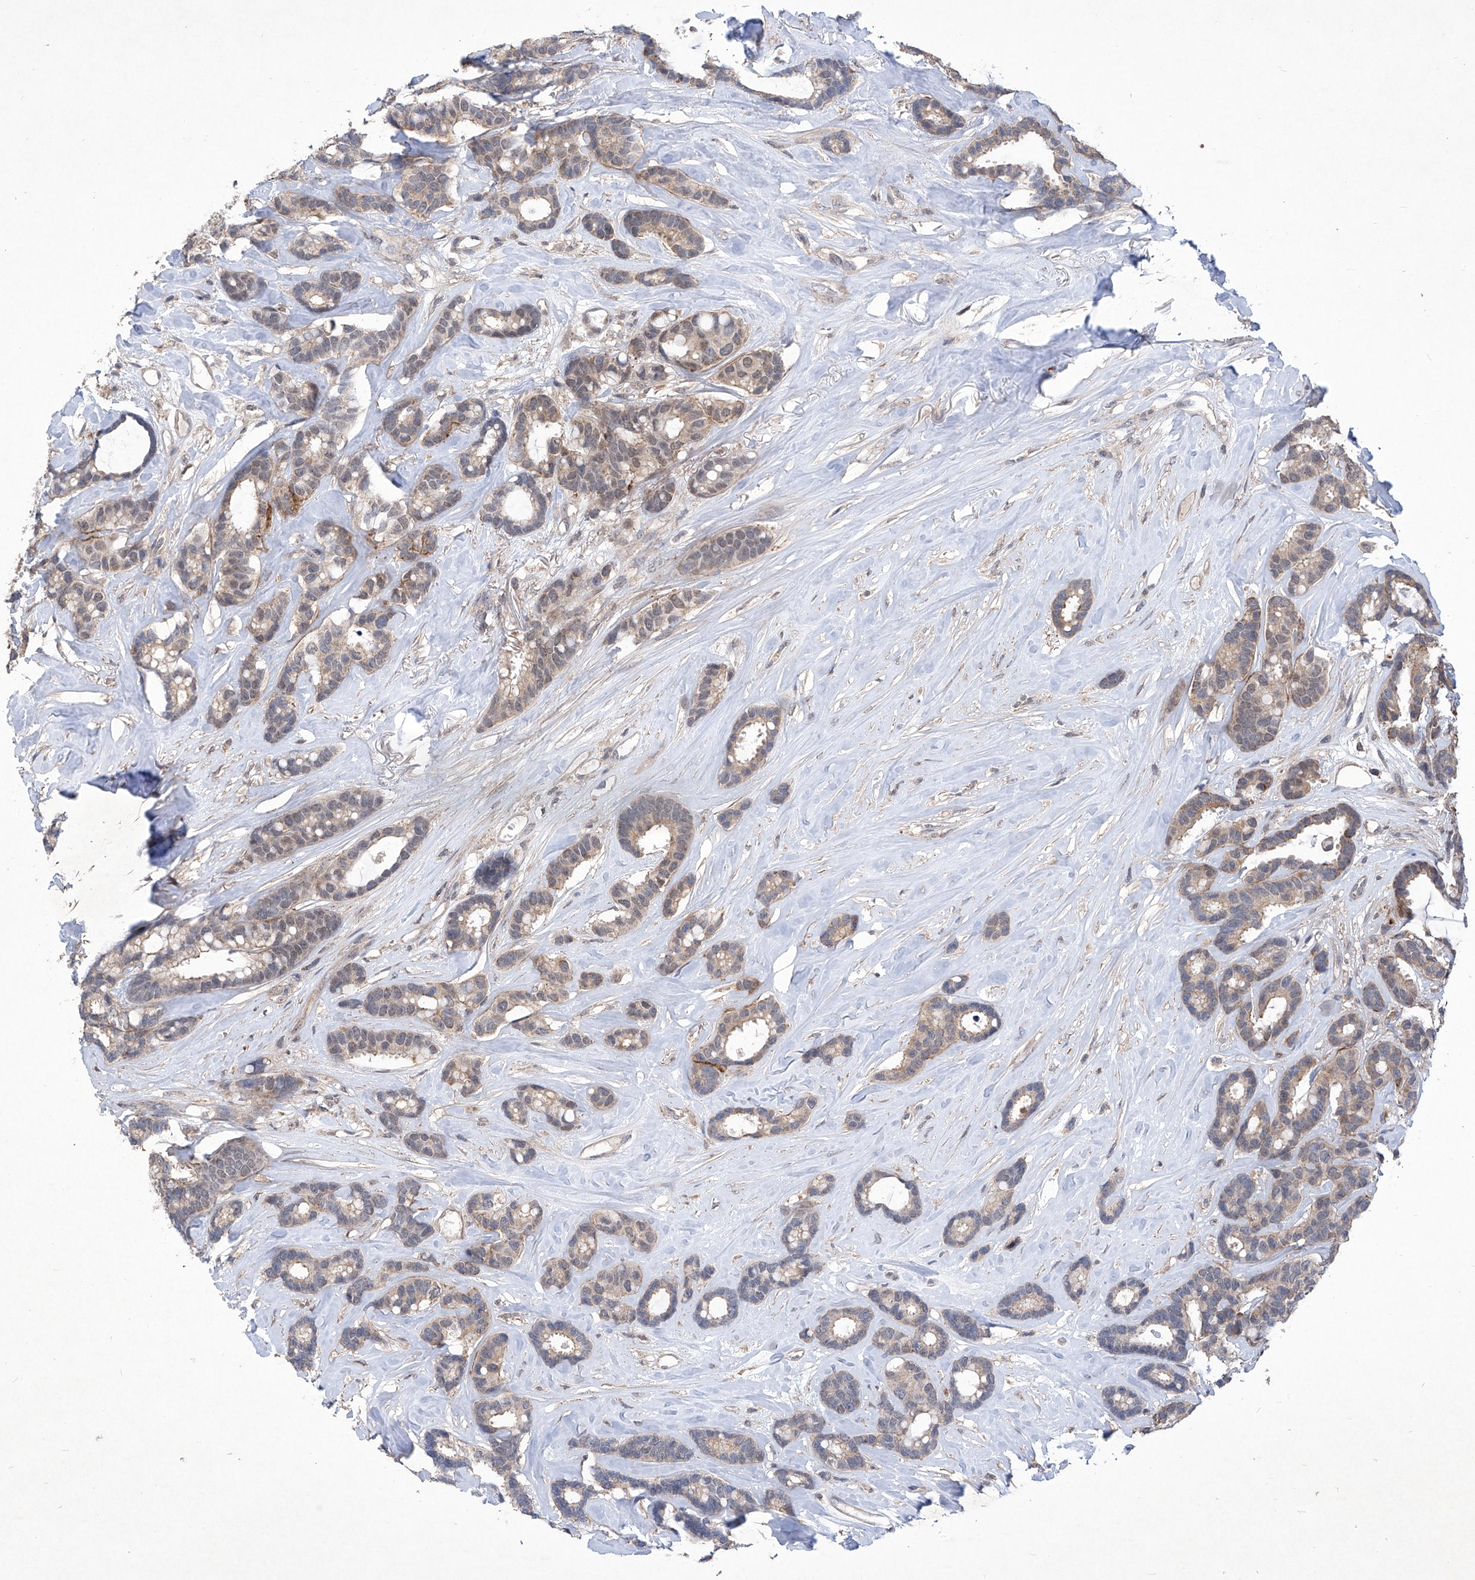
{"staining": {"intensity": "moderate", "quantity": ">75%", "location": "cytoplasmic/membranous"}, "tissue": "breast cancer", "cell_type": "Tumor cells", "image_type": "cancer", "snomed": [{"axis": "morphology", "description": "Duct carcinoma"}, {"axis": "topography", "description": "Breast"}], "caption": "Infiltrating ductal carcinoma (breast) stained with a protein marker displays moderate staining in tumor cells.", "gene": "KIFC2", "patient": {"sex": "female", "age": 87}}